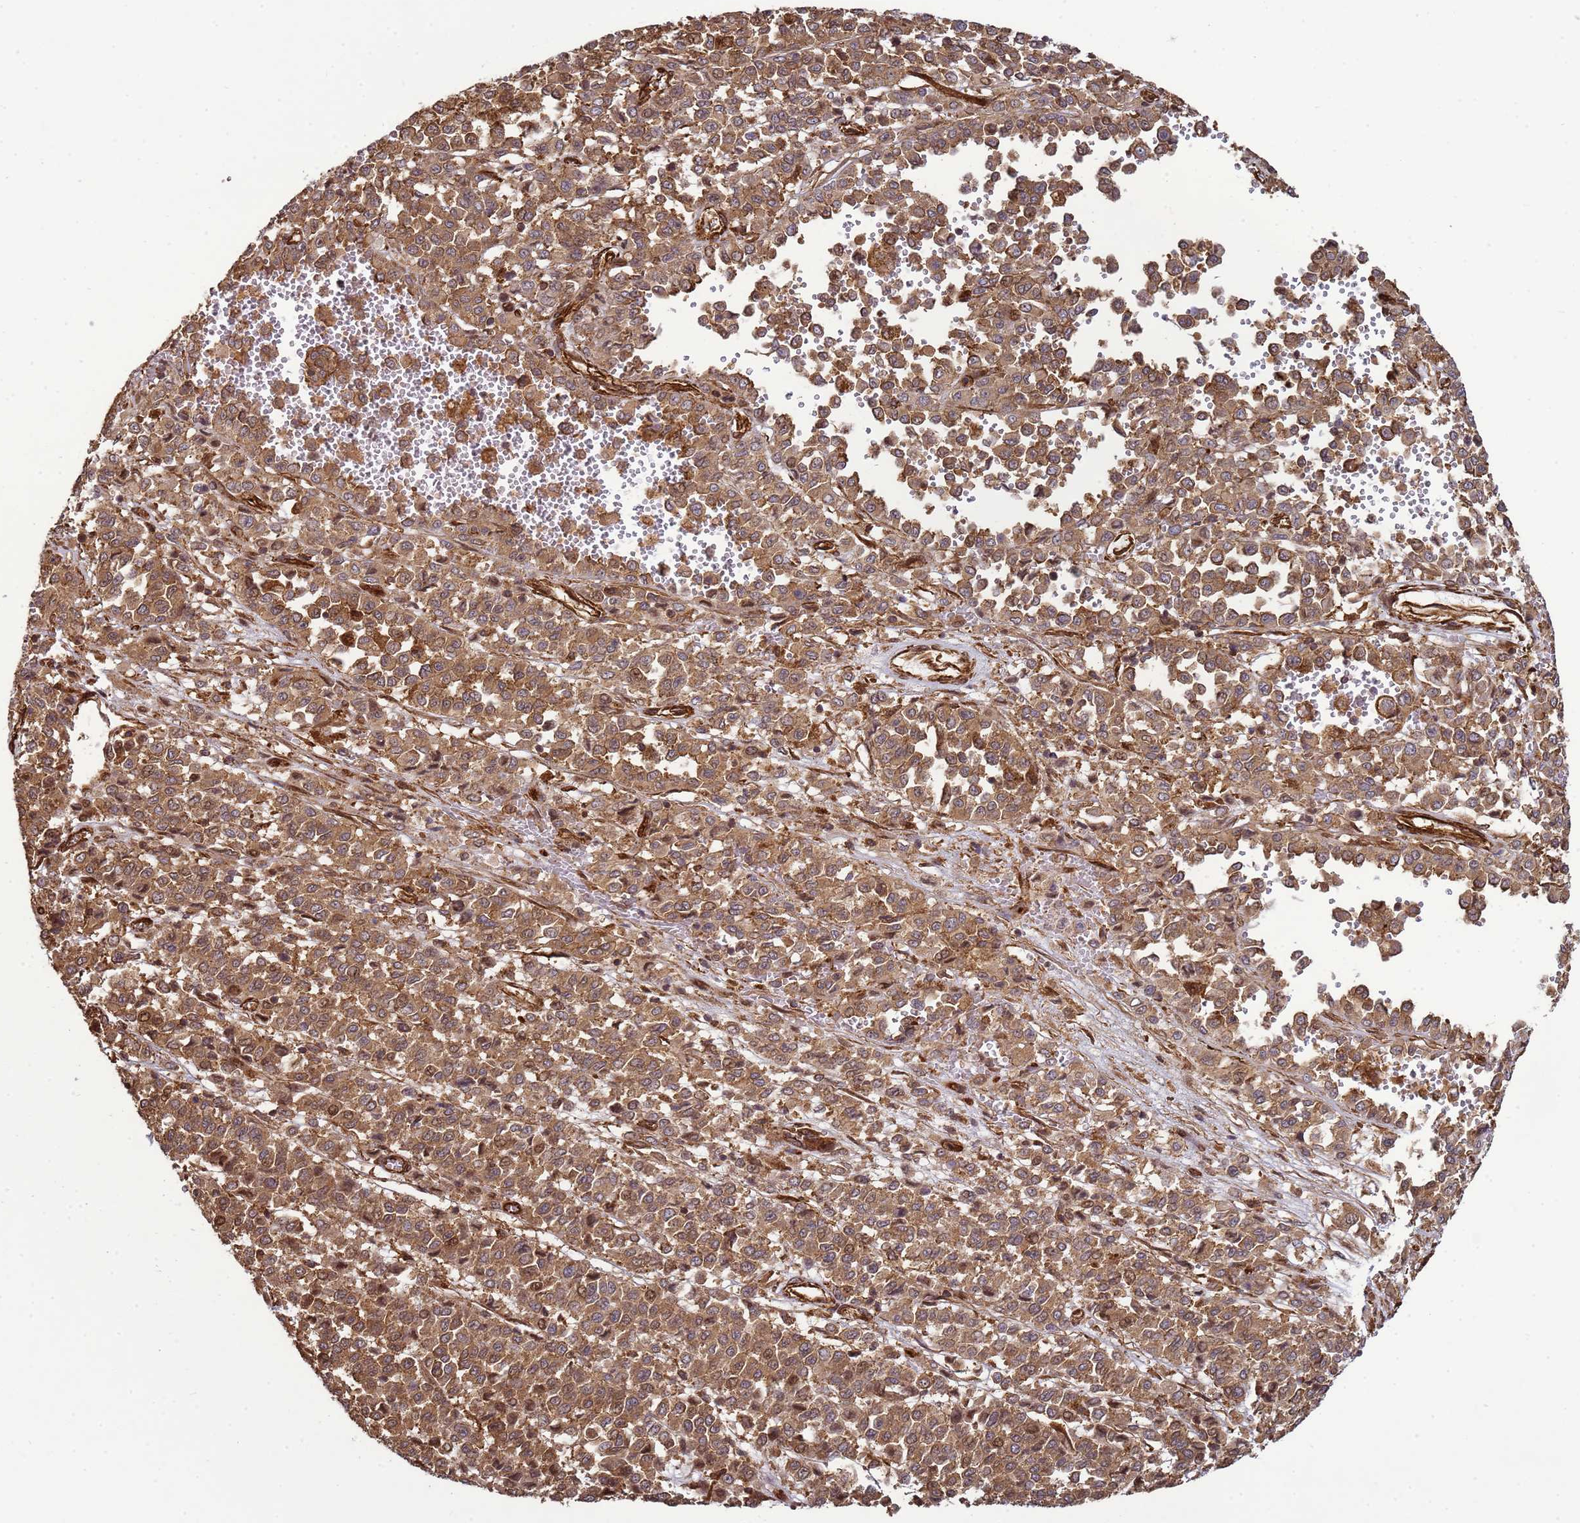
{"staining": {"intensity": "strong", "quantity": ">75%", "location": "cytoplasmic/membranous"}, "tissue": "melanoma", "cell_type": "Tumor cells", "image_type": "cancer", "snomed": [{"axis": "morphology", "description": "Malignant melanoma, Metastatic site"}, {"axis": "topography", "description": "Pancreas"}], "caption": "Brown immunohistochemical staining in malignant melanoma (metastatic site) demonstrates strong cytoplasmic/membranous positivity in approximately >75% of tumor cells. The staining was performed using DAB (3,3'-diaminobenzidine), with brown indicating positive protein expression. Nuclei are stained blue with hematoxylin.", "gene": "CNOT1", "patient": {"sex": "female", "age": 30}}